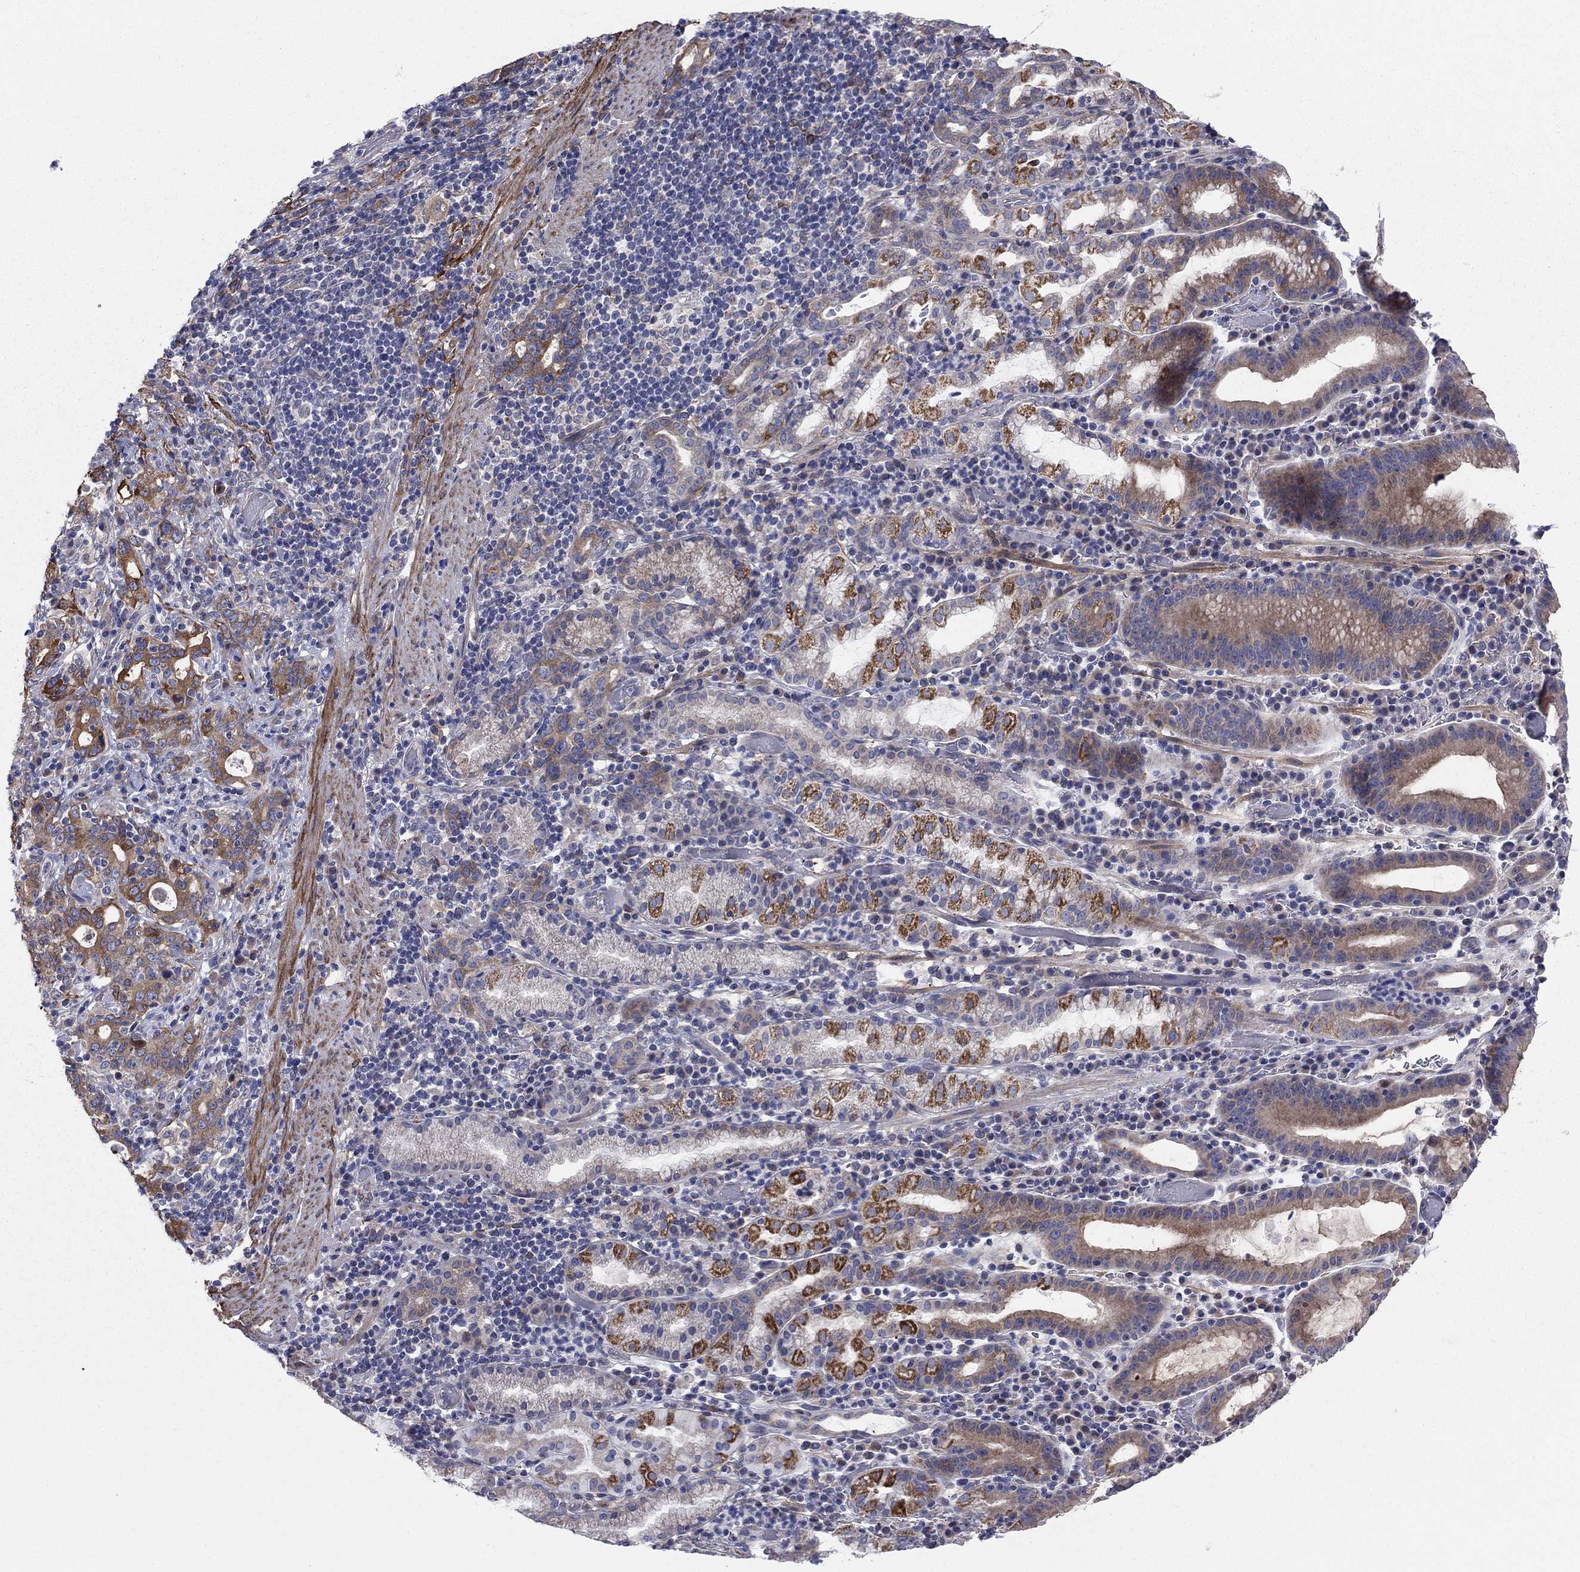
{"staining": {"intensity": "strong", "quantity": "<25%", "location": "cytoplasmic/membranous"}, "tissue": "stomach cancer", "cell_type": "Tumor cells", "image_type": "cancer", "snomed": [{"axis": "morphology", "description": "Adenocarcinoma, NOS"}, {"axis": "topography", "description": "Stomach"}], "caption": "Tumor cells display medium levels of strong cytoplasmic/membranous staining in approximately <25% of cells in human stomach adenocarcinoma. The staining was performed using DAB to visualize the protein expression in brown, while the nuclei were stained in blue with hematoxylin (Magnification: 20x).", "gene": "EMP2", "patient": {"sex": "male", "age": 79}}